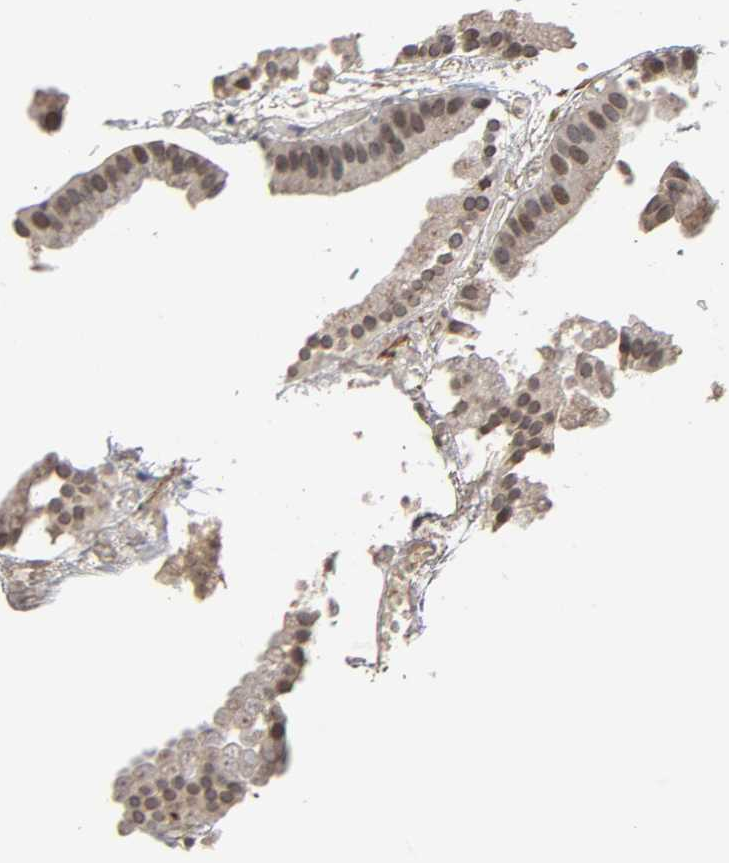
{"staining": {"intensity": "moderate", "quantity": ">75%", "location": "cytoplasmic/membranous,nuclear"}, "tissue": "gallbladder", "cell_type": "Glandular cells", "image_type": "normal", "snomed": [{"axis": "morphology", "description": "Normal tissue, NOS"}, {"axis": "topography", "description": "Gallbladder"}], "caption": "An image of human gallbladder stained for a protein displays moderate cytoplasmic/membranous,nuclear brown staining in glandular cells. The protein of interest is stained brown, and the nuclei are stained in blue (DAB IHC with brightfield microscopy, high magnification).", "gene": "CPN2", "patient": {"sex": "female", "age": 63}}